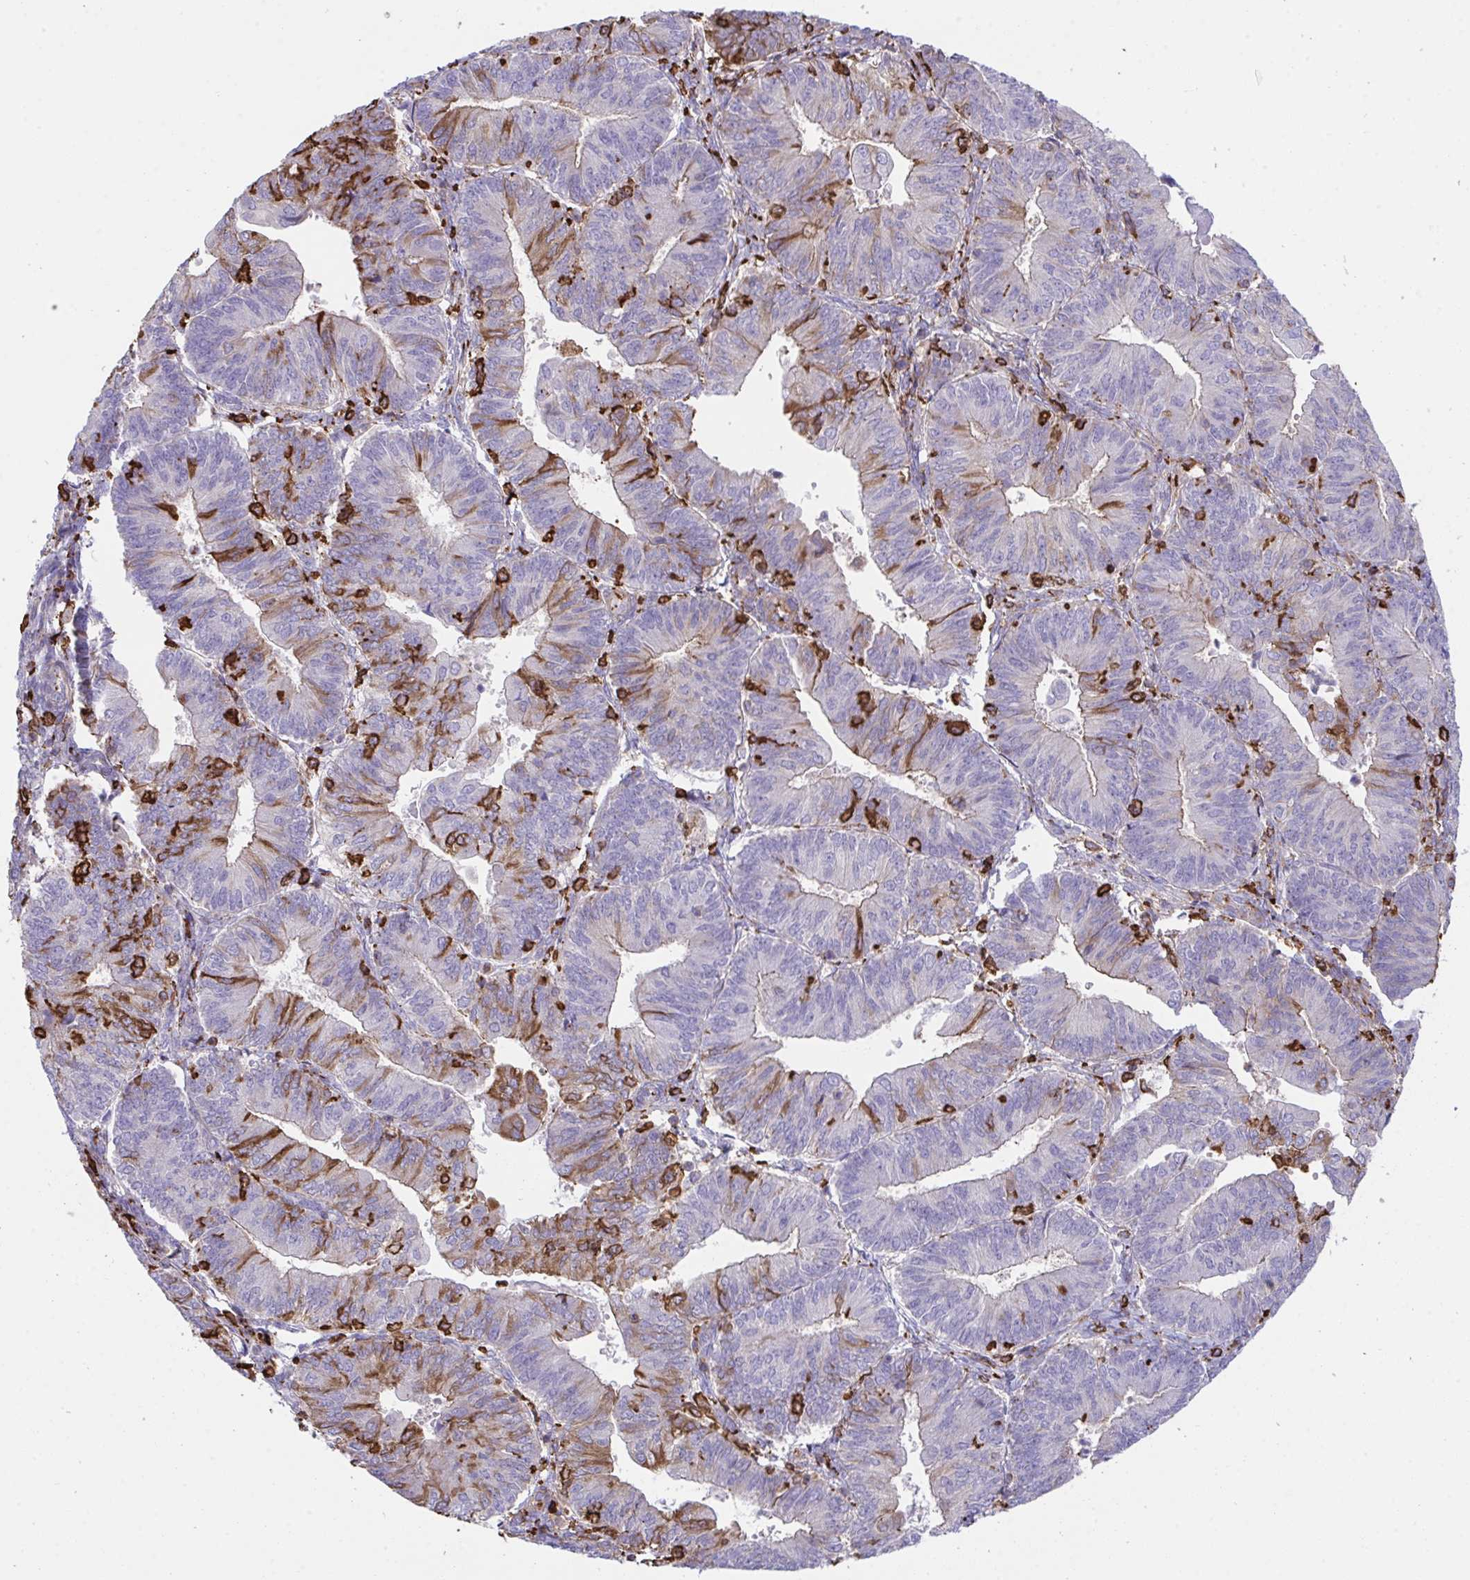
{"staining": {"intensity": "strong", "quantity": "<25%", "location": "cytoplasmic/membranous"}, "tissue": "endometrial cancer", "cell_type": "Tumor cells", "image_type": "cancer", "snomed": [{"axis": "morphology", "description": "Adenocarcinoma, NOS"}, {"axis": "topography", "description": "Endometrium"}], "caption": "Endometrial cancer was stained to show a protein in brown. There is medium levels of strong cytoplasmic/membranous staining in about <25% of tumor cells.", "gene": "PPIH", "patient": {"sex": "female", "age": 65}}